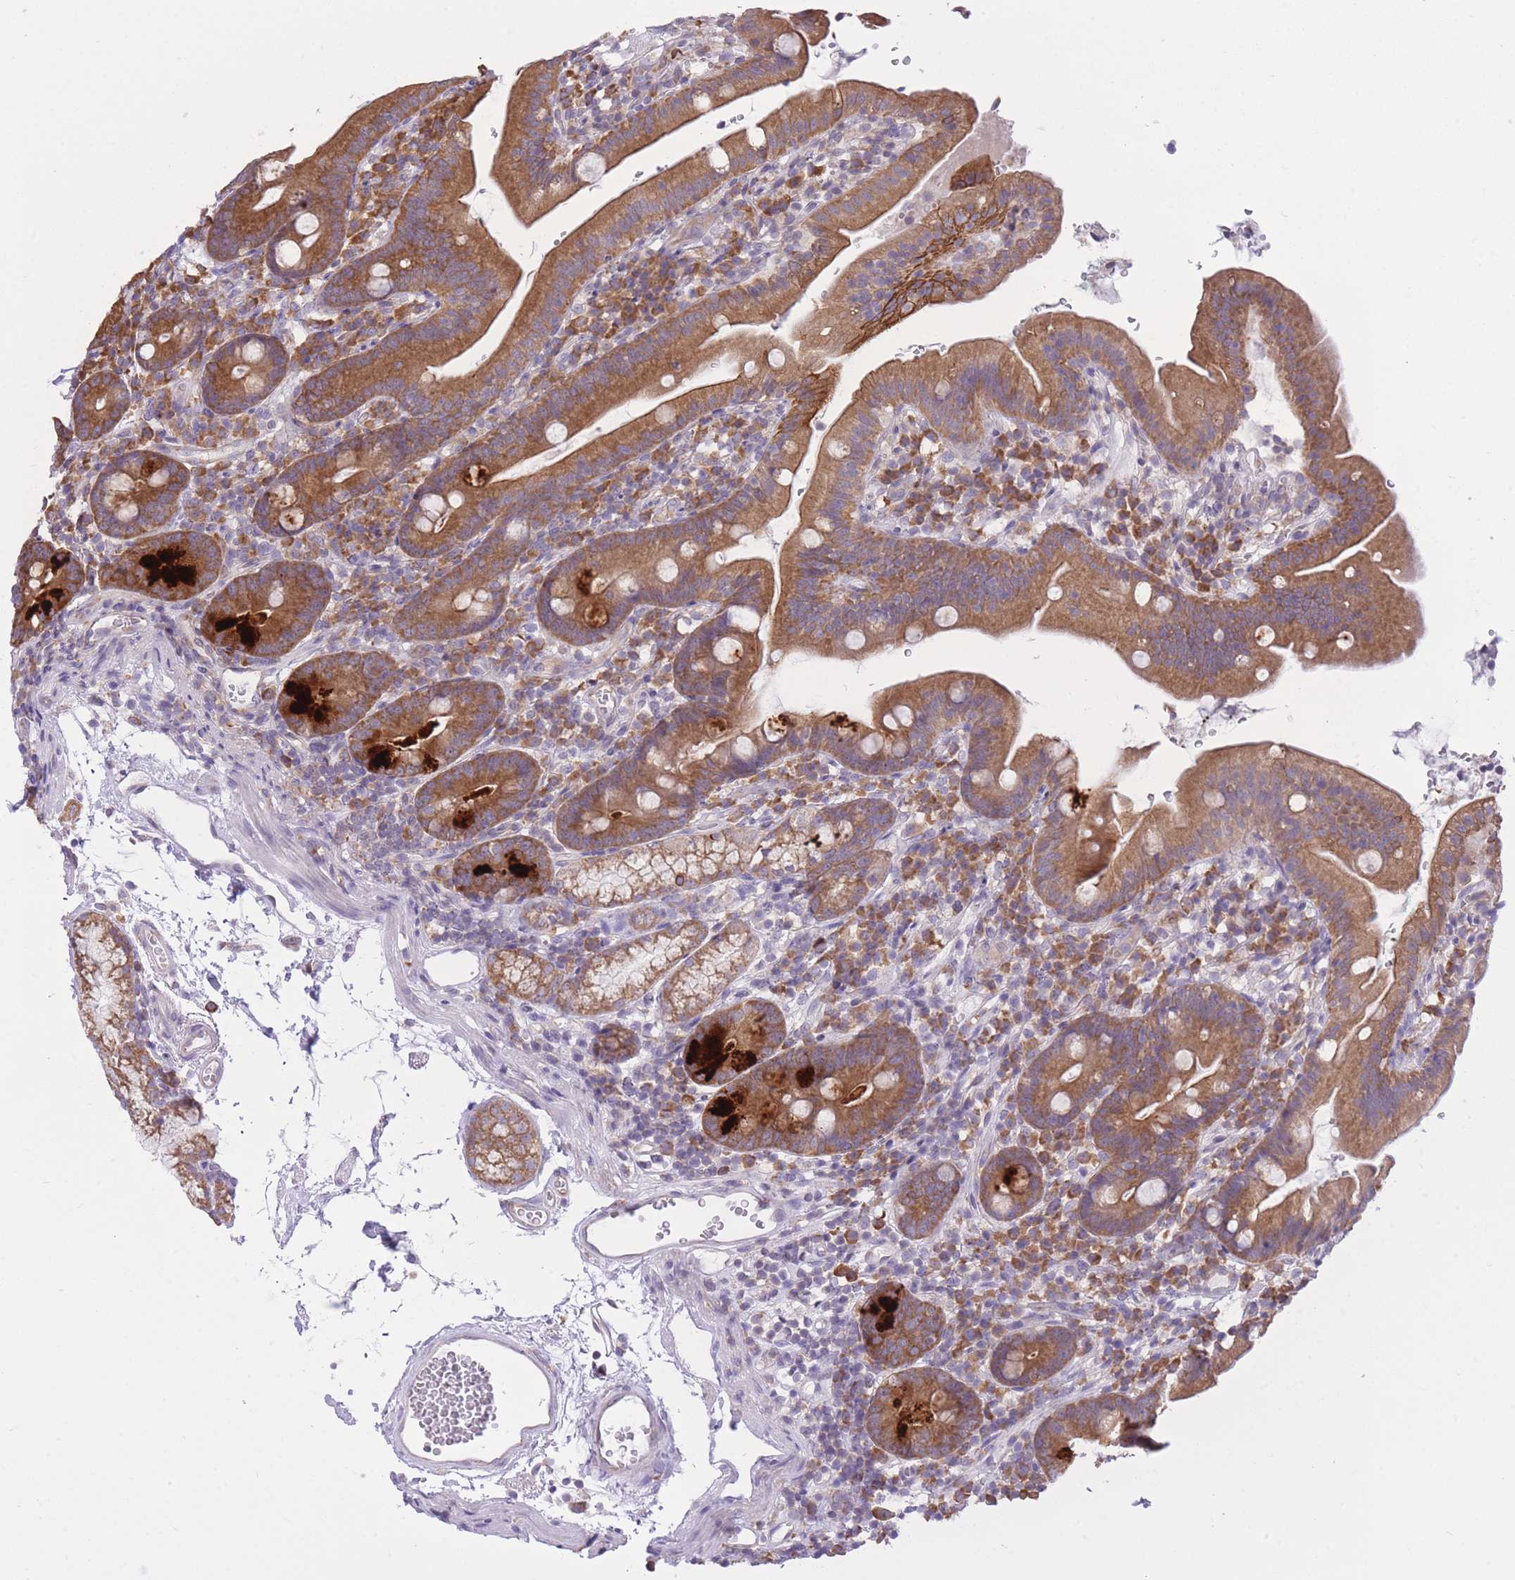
{"staining": {"intensity": "moderate", "quantity": ">75%", "location": "cytoplasmic/membranous"}, "tissue": "duodenum", "cell_type": "Glandular cells", "image_type": "normal", "snomed": [{"axis": "morphology", "description": "Normal tissue, NOS"}, {"axis": "topography", "description": "Duodenum"}], "caption": "Immunohistochemical staining of normal human duodenum displays medium levels of moderate cytoplasmic/membranous staining in about >75% of glandular cells.", "gene": "ZNF501", "patient": {"sex": "female", "age": 67}}